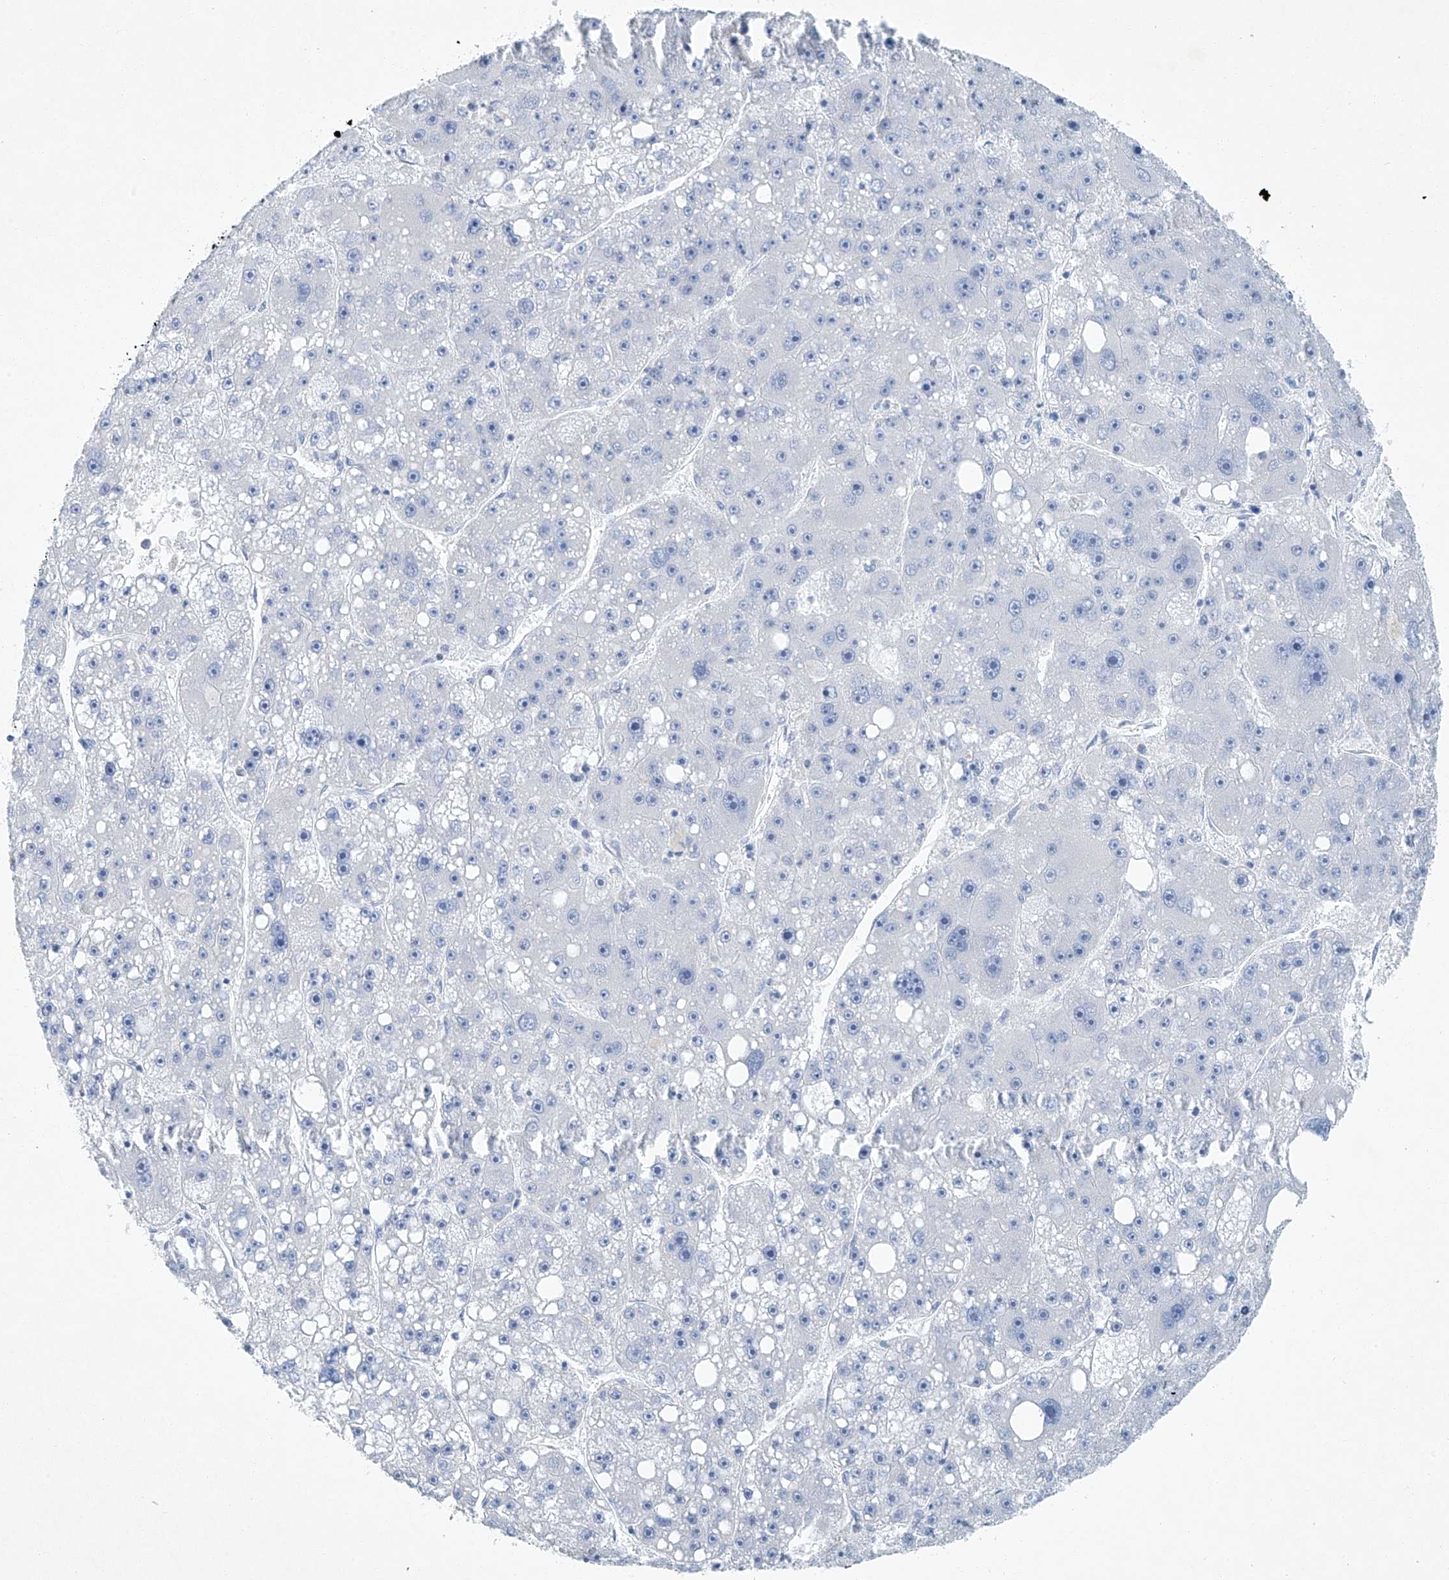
{"staining": {"intensity": "negative", "quantity": "none", "location": "none"}, "tissue": "liver cancer", "cell_type": "Tumor cells", "image_type": "cancer", "snomed": [{"axis": "morphology", "description": "Carcinoma, Hepatocellular, NOS"}, {"axis": "topography", "description": "Liver"}], "caption": "Human liver hepatocellular carcinoma stained for a protein using immunohistochemistry (IHC) exhibits no expression in tumor cells.", "gene": "C1orf87", "patient": {"sex": "female", "age": 61}}